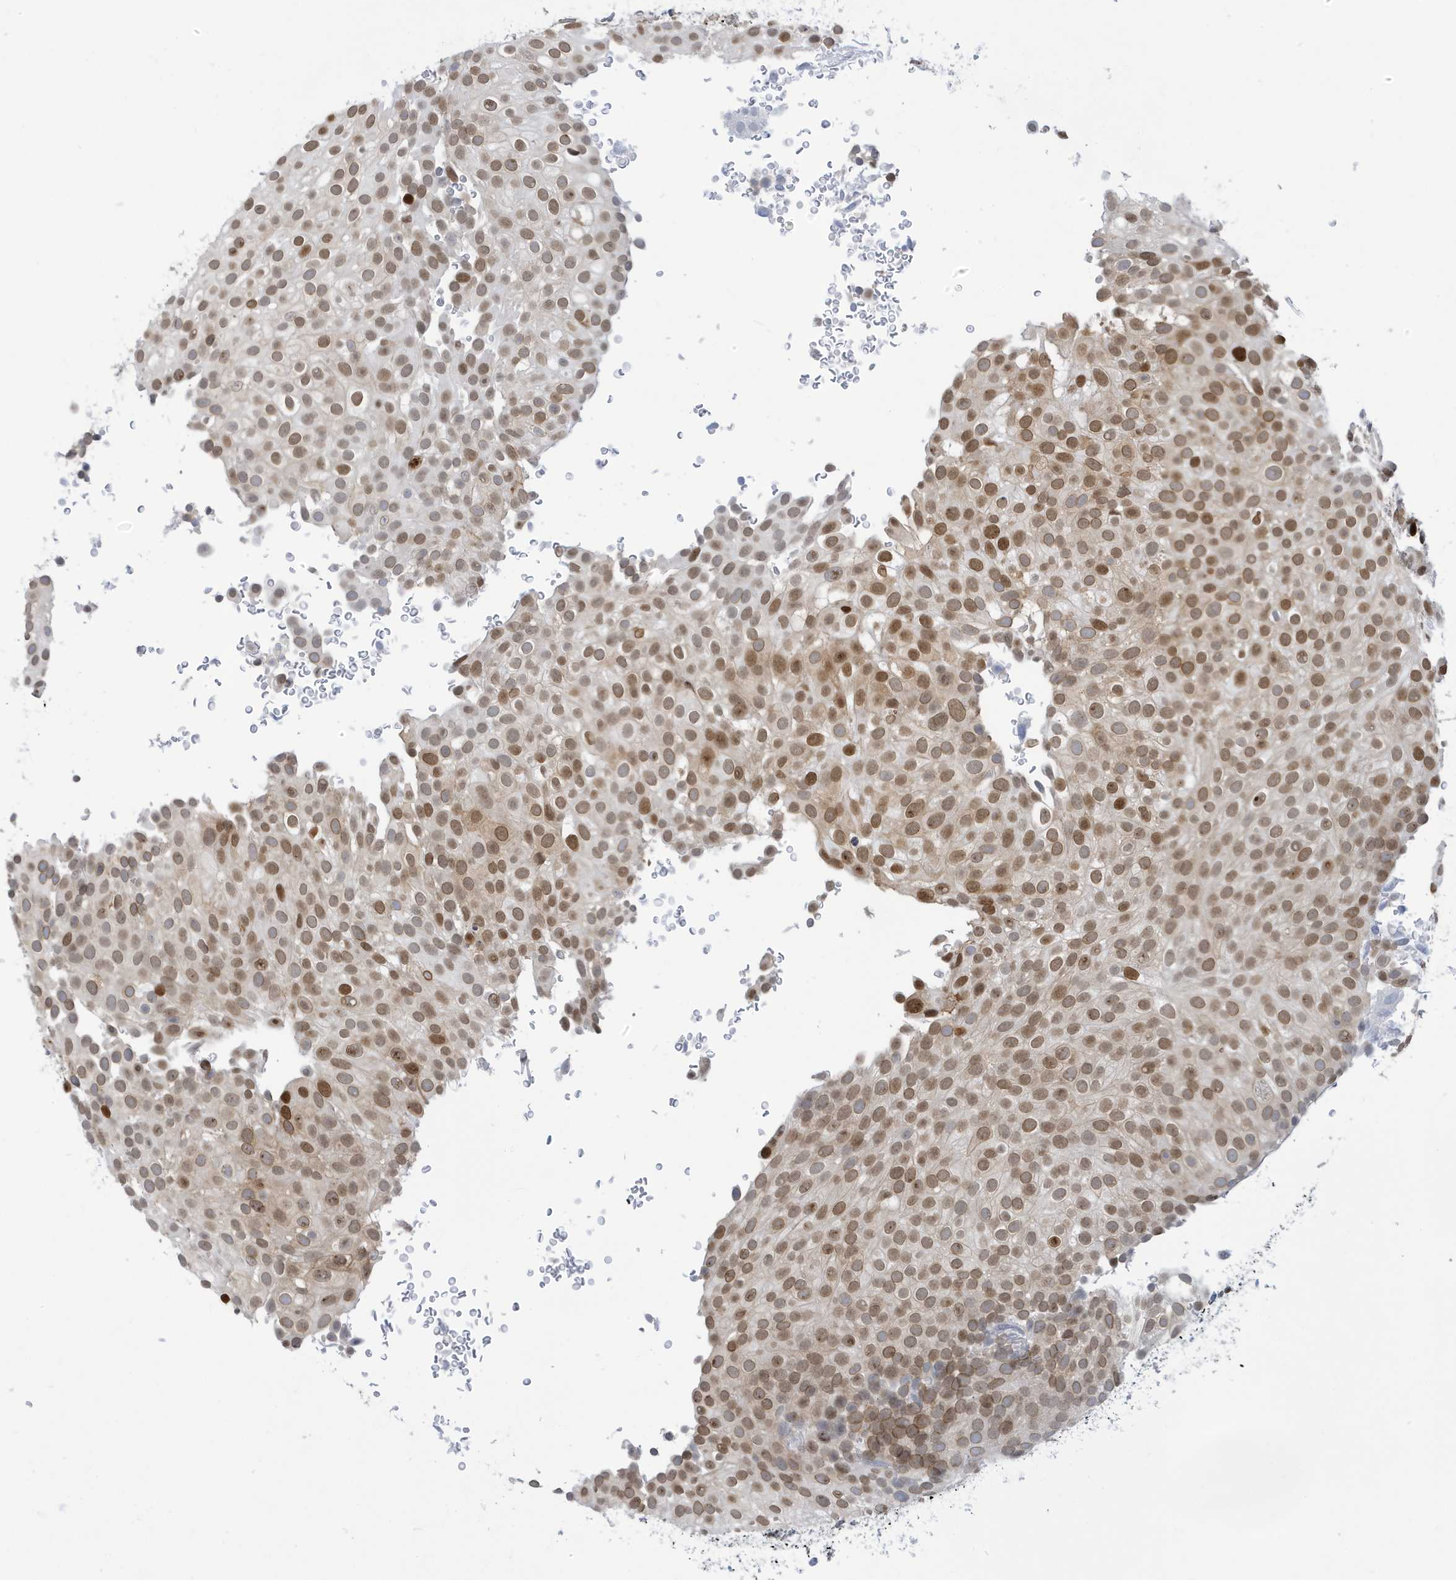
{"staining": {"intensity": "moderate", "quantity": ">75%", "location": "nuclear"}, "tissue": "urothelial cancer", "cell_type": "Tumor cells", "image_type": "cancer", "snomed": [{"axis": "morphology", "description": "Urothelial carcinoma, Low grade"}, {"axis": "topography", "description": "Urinary bladder"}], "caption": "A photomicrograph of low-grade urothelial carcinoma stained for a protein demonstrates moderate nuclear brown staining in tumor cells. The staining was performed using DAB to visualize the protein expression in brown, while the nuclei were stained in blue with hematoxylin (Magnification: 20x).", "gene": "PCYT1A", "patient": {"sex": "male", "age": 78}}